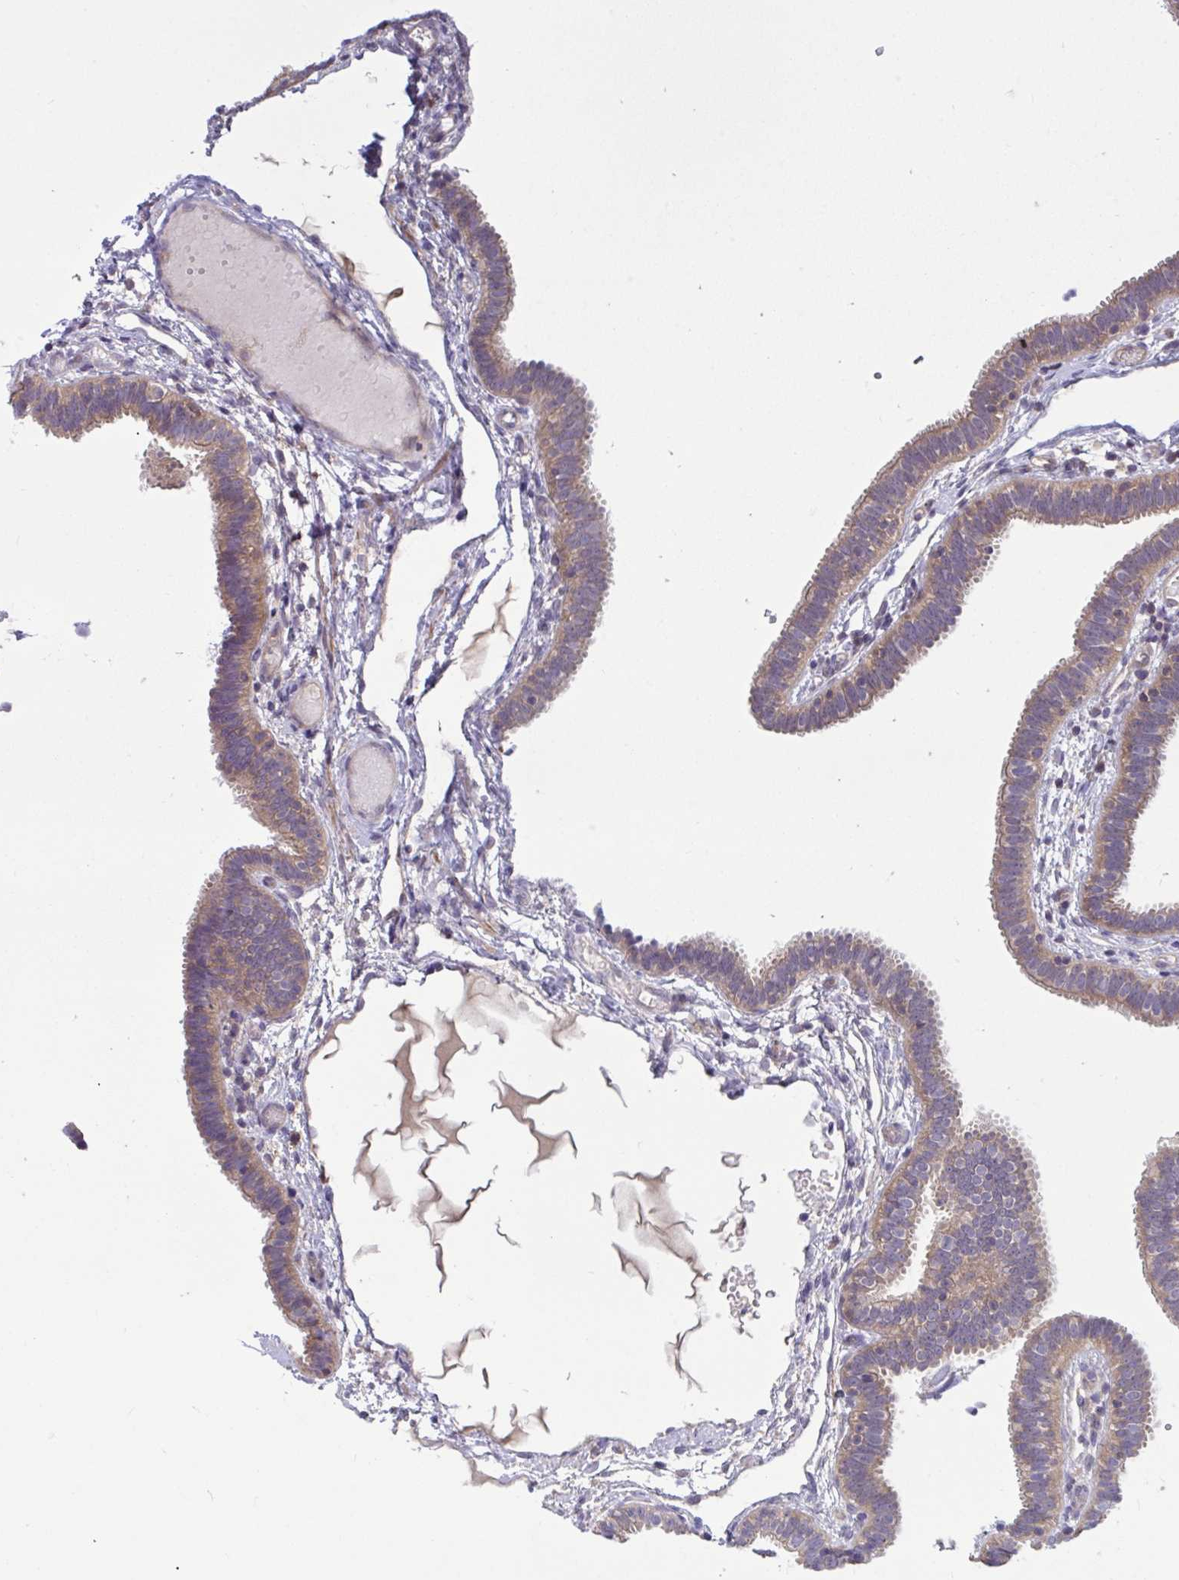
{"staining": {"intensity": "moderate", "quantity": ">75%", "location": "cytoplasmic/membranous"}, "tissue": "fallopian tube", "cell_type": "Glandular cells", "image_type": "normal", "snomed": [{"axis": "morphology", "description": "Normal tissue, NOS"}, {"axis": "topography", "description": "Fallopian tube"}], "caption": "Immunohistochemical staining of normal fallopian tube reveals moderate cytoplasmic/membranous protein positivity in approximately >75% of glandular cells.", "gene": "IST1", "patient": {"sex": "female", "age": 37}}